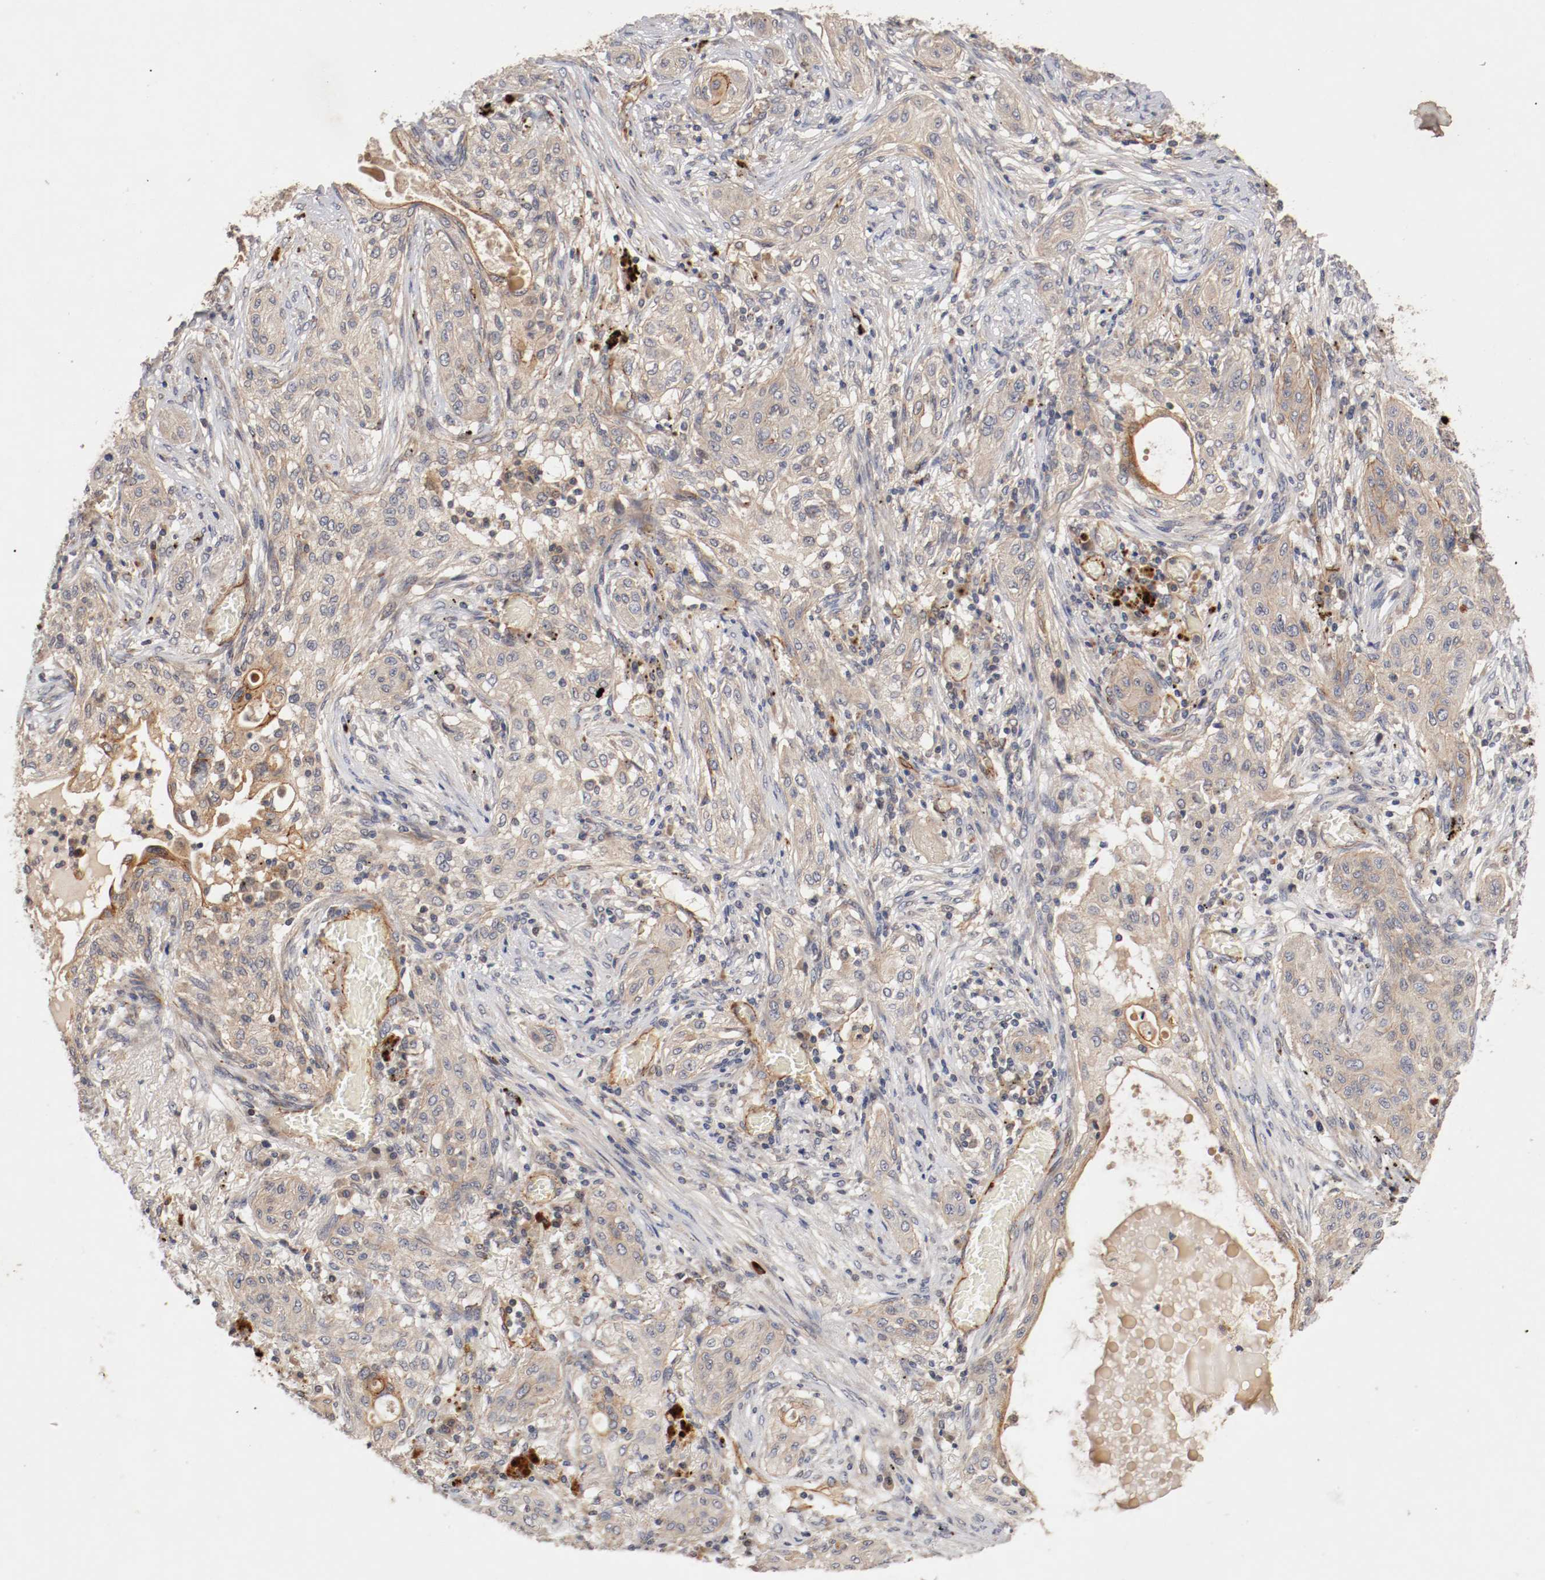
{"staining": {"intensity": "weak", "quantity": ">75%", "location": "cytoplasmic/membranous"}, "tissue": "lung cancer", "cell_type": "Tumor cells", "image_type": "cancer", "snomed": [{"axis": "morphology", "description": "Squamous cell carcinoma, NOS"}, {"axis": "topography", "description": "Lung"}], "caption": "Tumor cells display low levels of weak cytoplasmic/membranous expression in approximately >75% of cells in human lung cancer (squamous cell carcinoma).", "gene": "TYK2", "patient": {"sex": "female", "age": 47}}